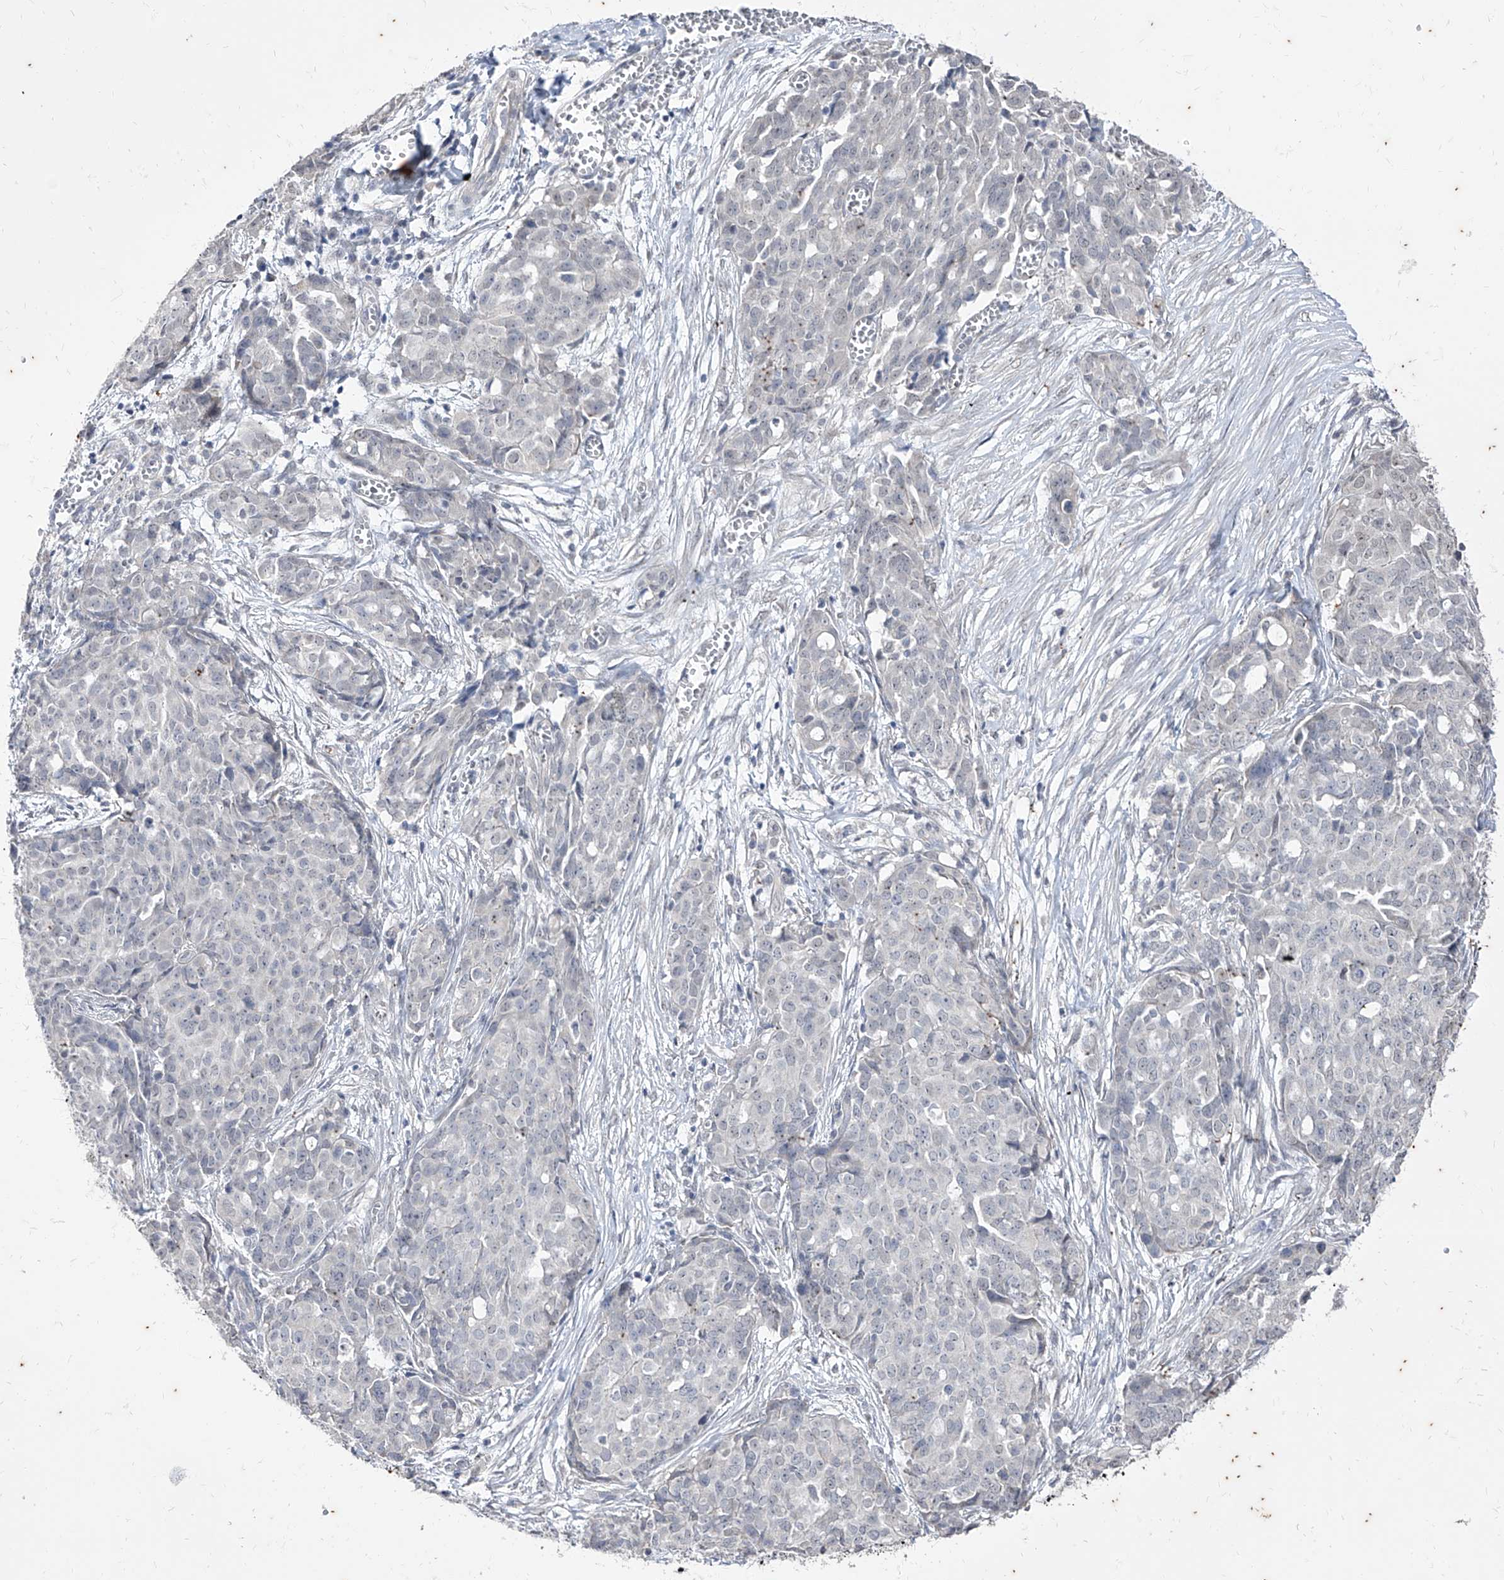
{"staining": {"intensity": "negative", "quantity": "none", "location": "none"}, "tissue": "ovarian cancer", "cell_type": "Tumor cells", "image_type": "cancer", "snomed": [{"axis": "morphology", "description": "Cystadenocarcinoma, serous, NOS"}, {"axis": "topography", "description": "Soft tissue"}, {"axis": "topography", "description": "Ovary"}], "caption": "DAB immunohistochemical staining of ovarian cancer exhibits no significant expression in tumor cells.", "gene": "PHF20L1", "patient": {"sex": "female", "age": 57}}